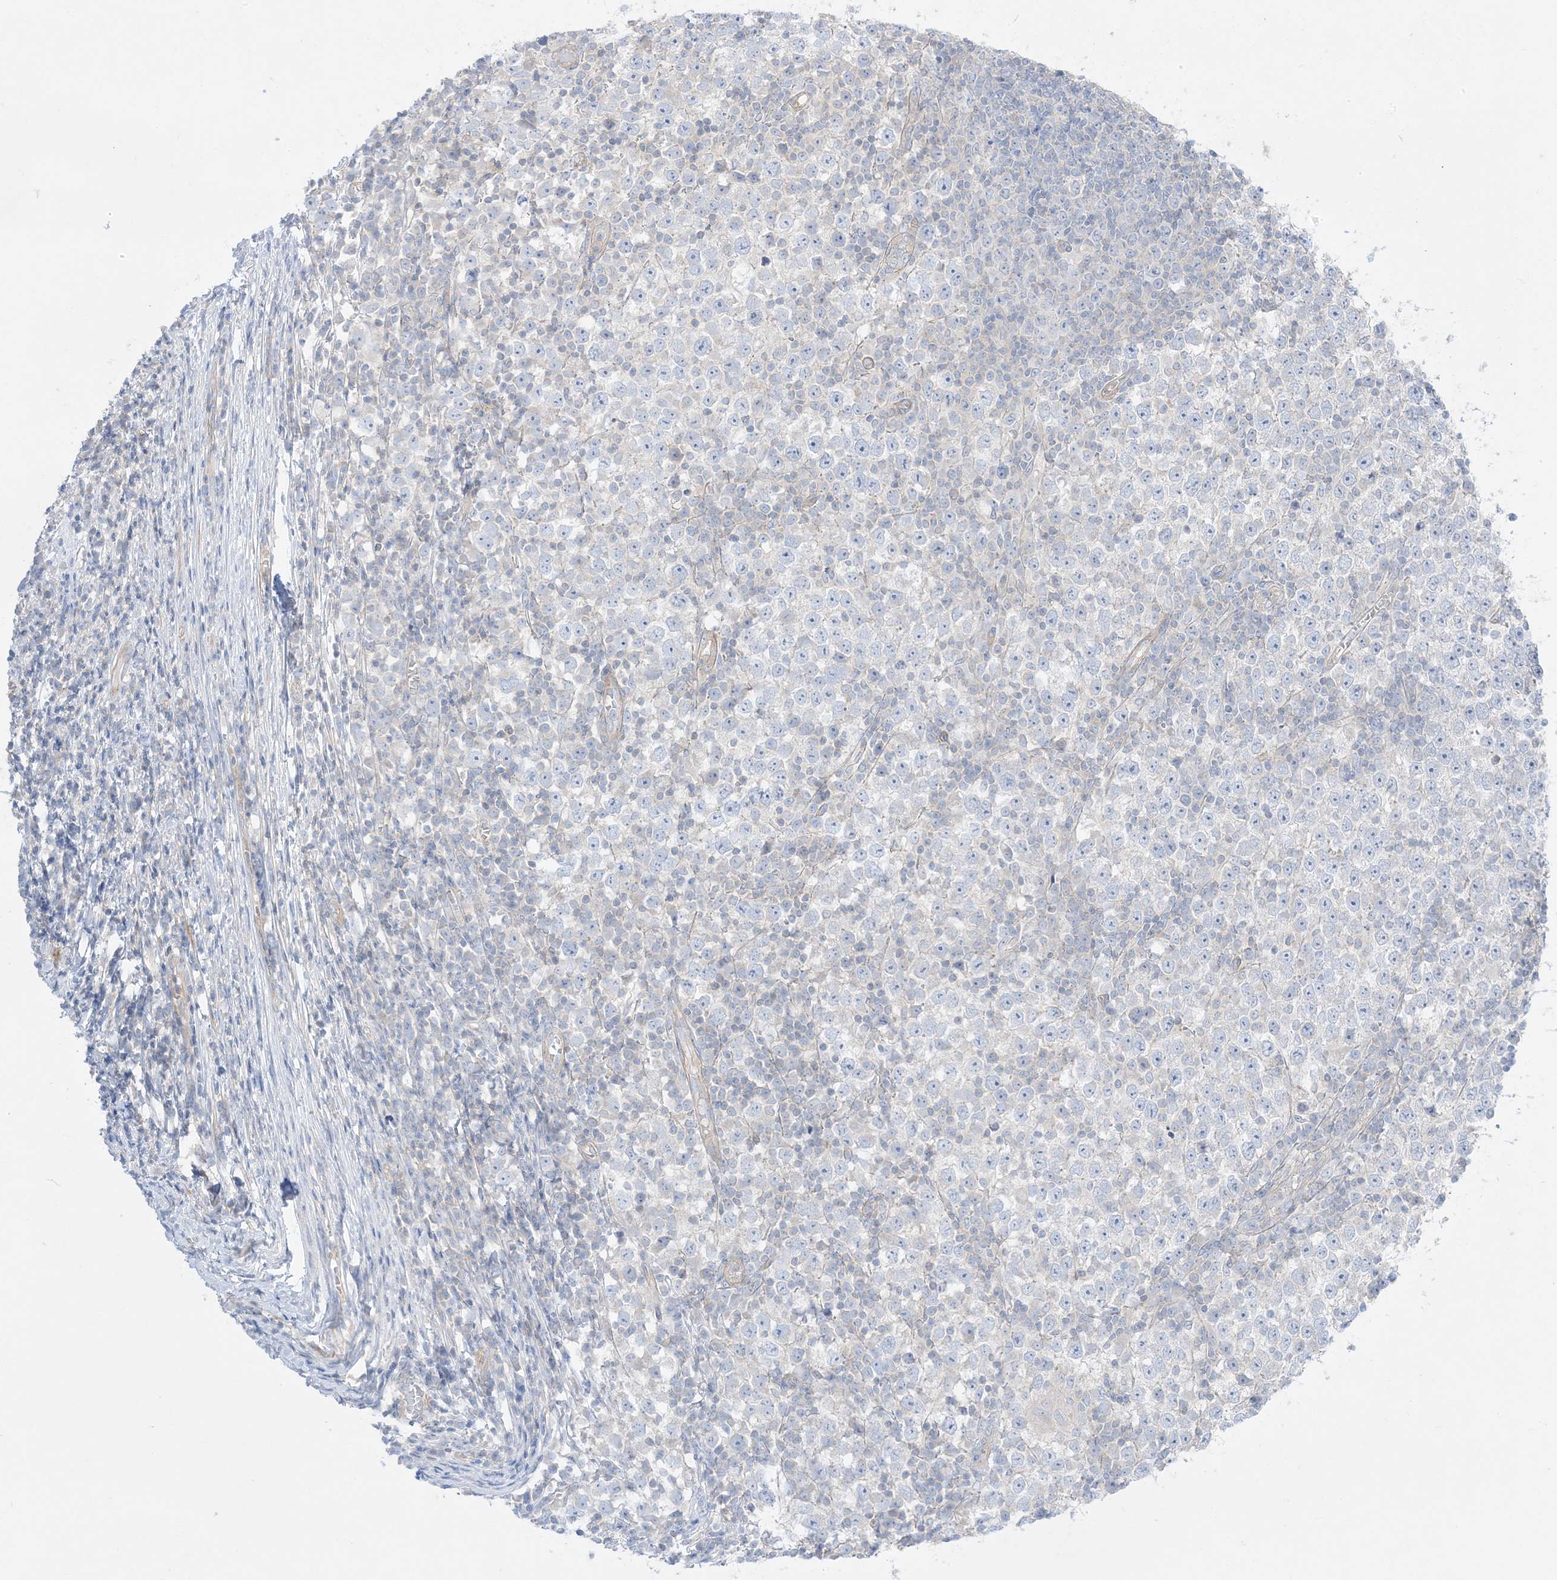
{"staining": {"intensity": "negative", "quantity": "none", "location": "none"}, "tissue": "testis cancer", "cell_type": "Tumor cells", "image_type": "cancer", "snomed": [{"axis": "morphology", "description": "Seminoma, NOS"}, {"axis": "topography", "description": "Testis"}], "caption": "Immunohistochemistry of testis seminoma demonstrates no expression in tumor cells.", "gene": "ARHGEF9", "patient": {"sex": "male", "age": 65}}